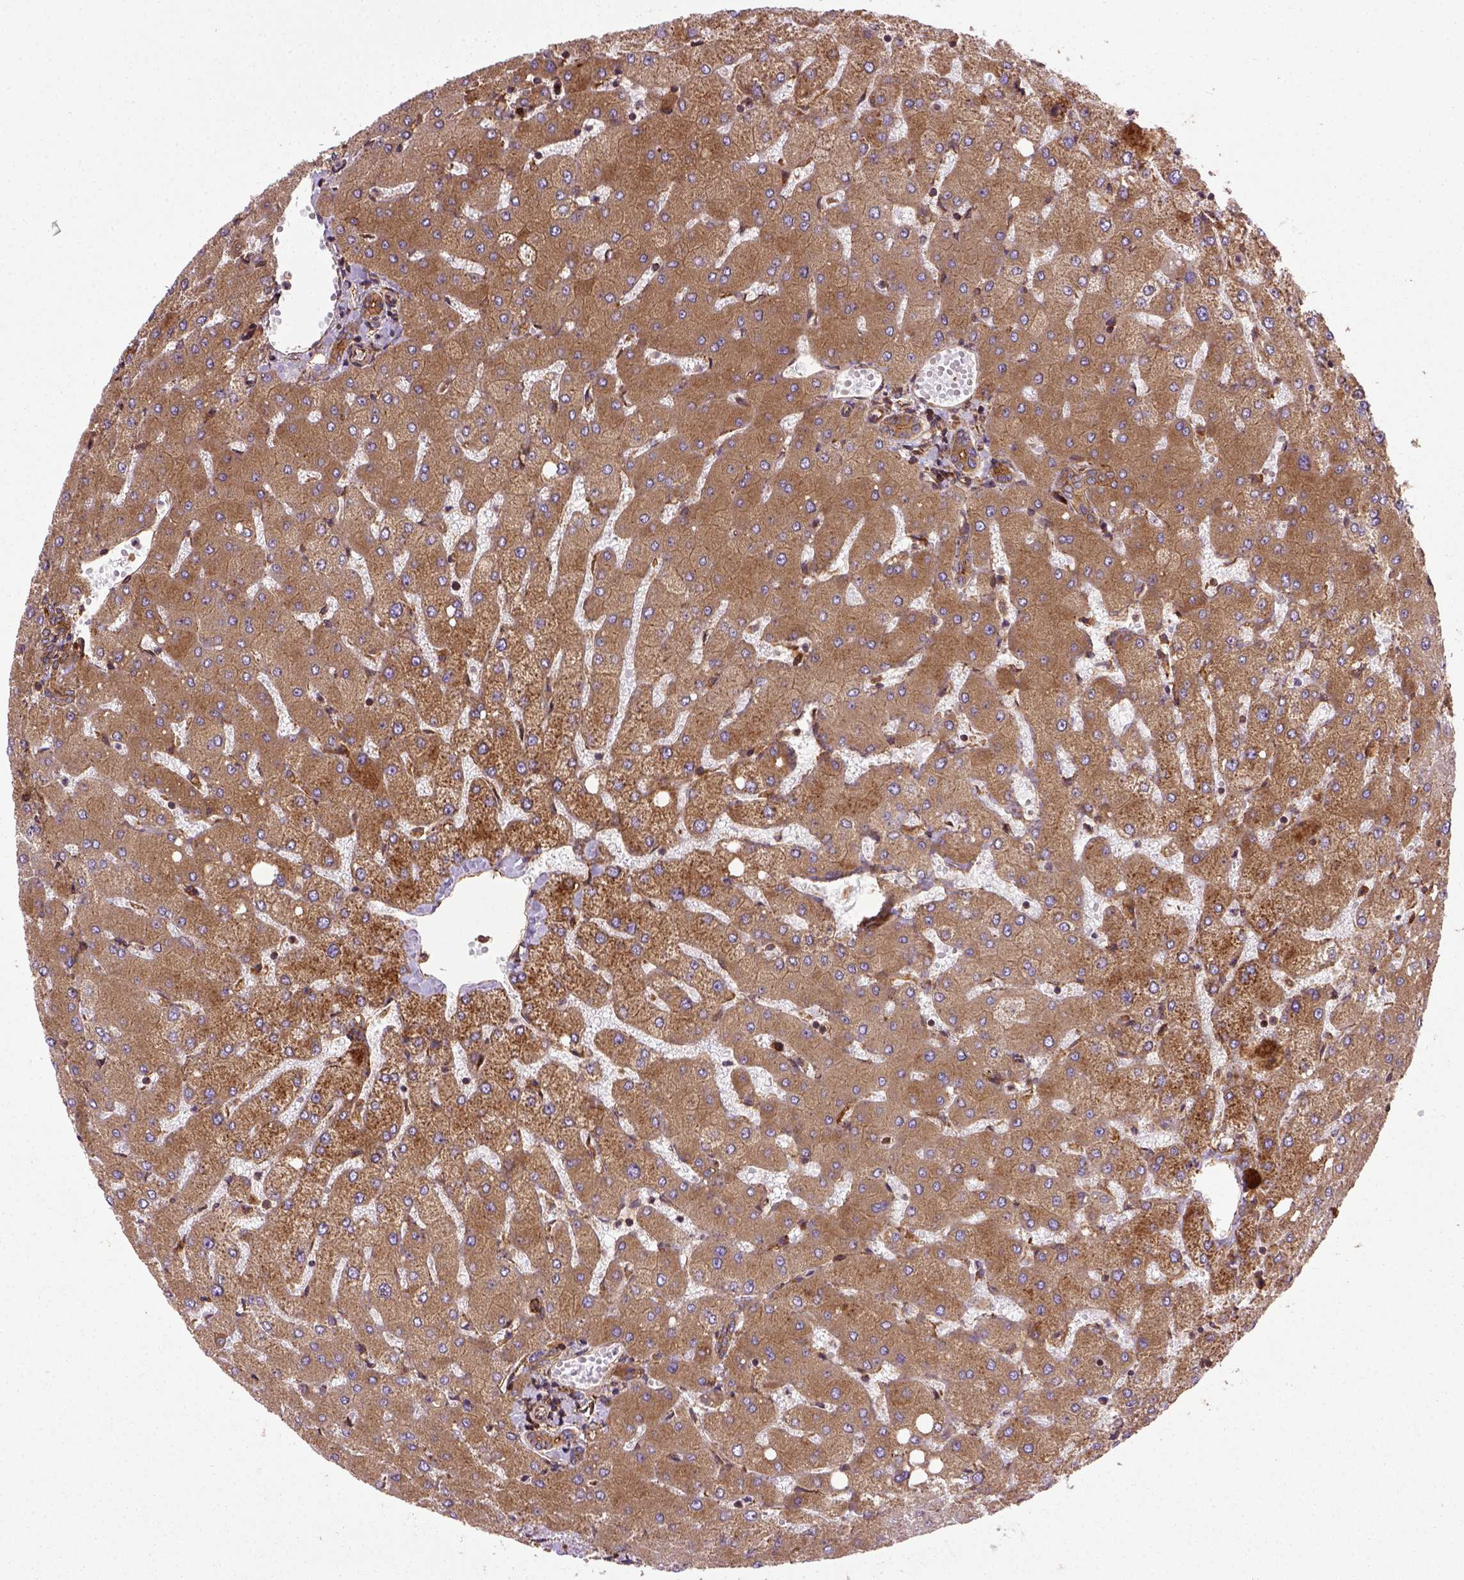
{"staining": {"intensity": "moderate", "quantity": ">75%", "location": "cytoplasmic/membranous"}, "tissue": "liver", "cell_type": "Cholangiocytes", "image_type": "normal", "snomed": [{"axis": "morphology", "description": "Normal tissue, NOS"}, {"axis": "topography", "description": "Liver"}], "caption": "Moderate cytoplasmic/membranous protein staining is seen in approximately >75% of cholangiocytes in liver.", "gene": "CAPRIN1", "patient": {"sex": "female", "age": 54}}